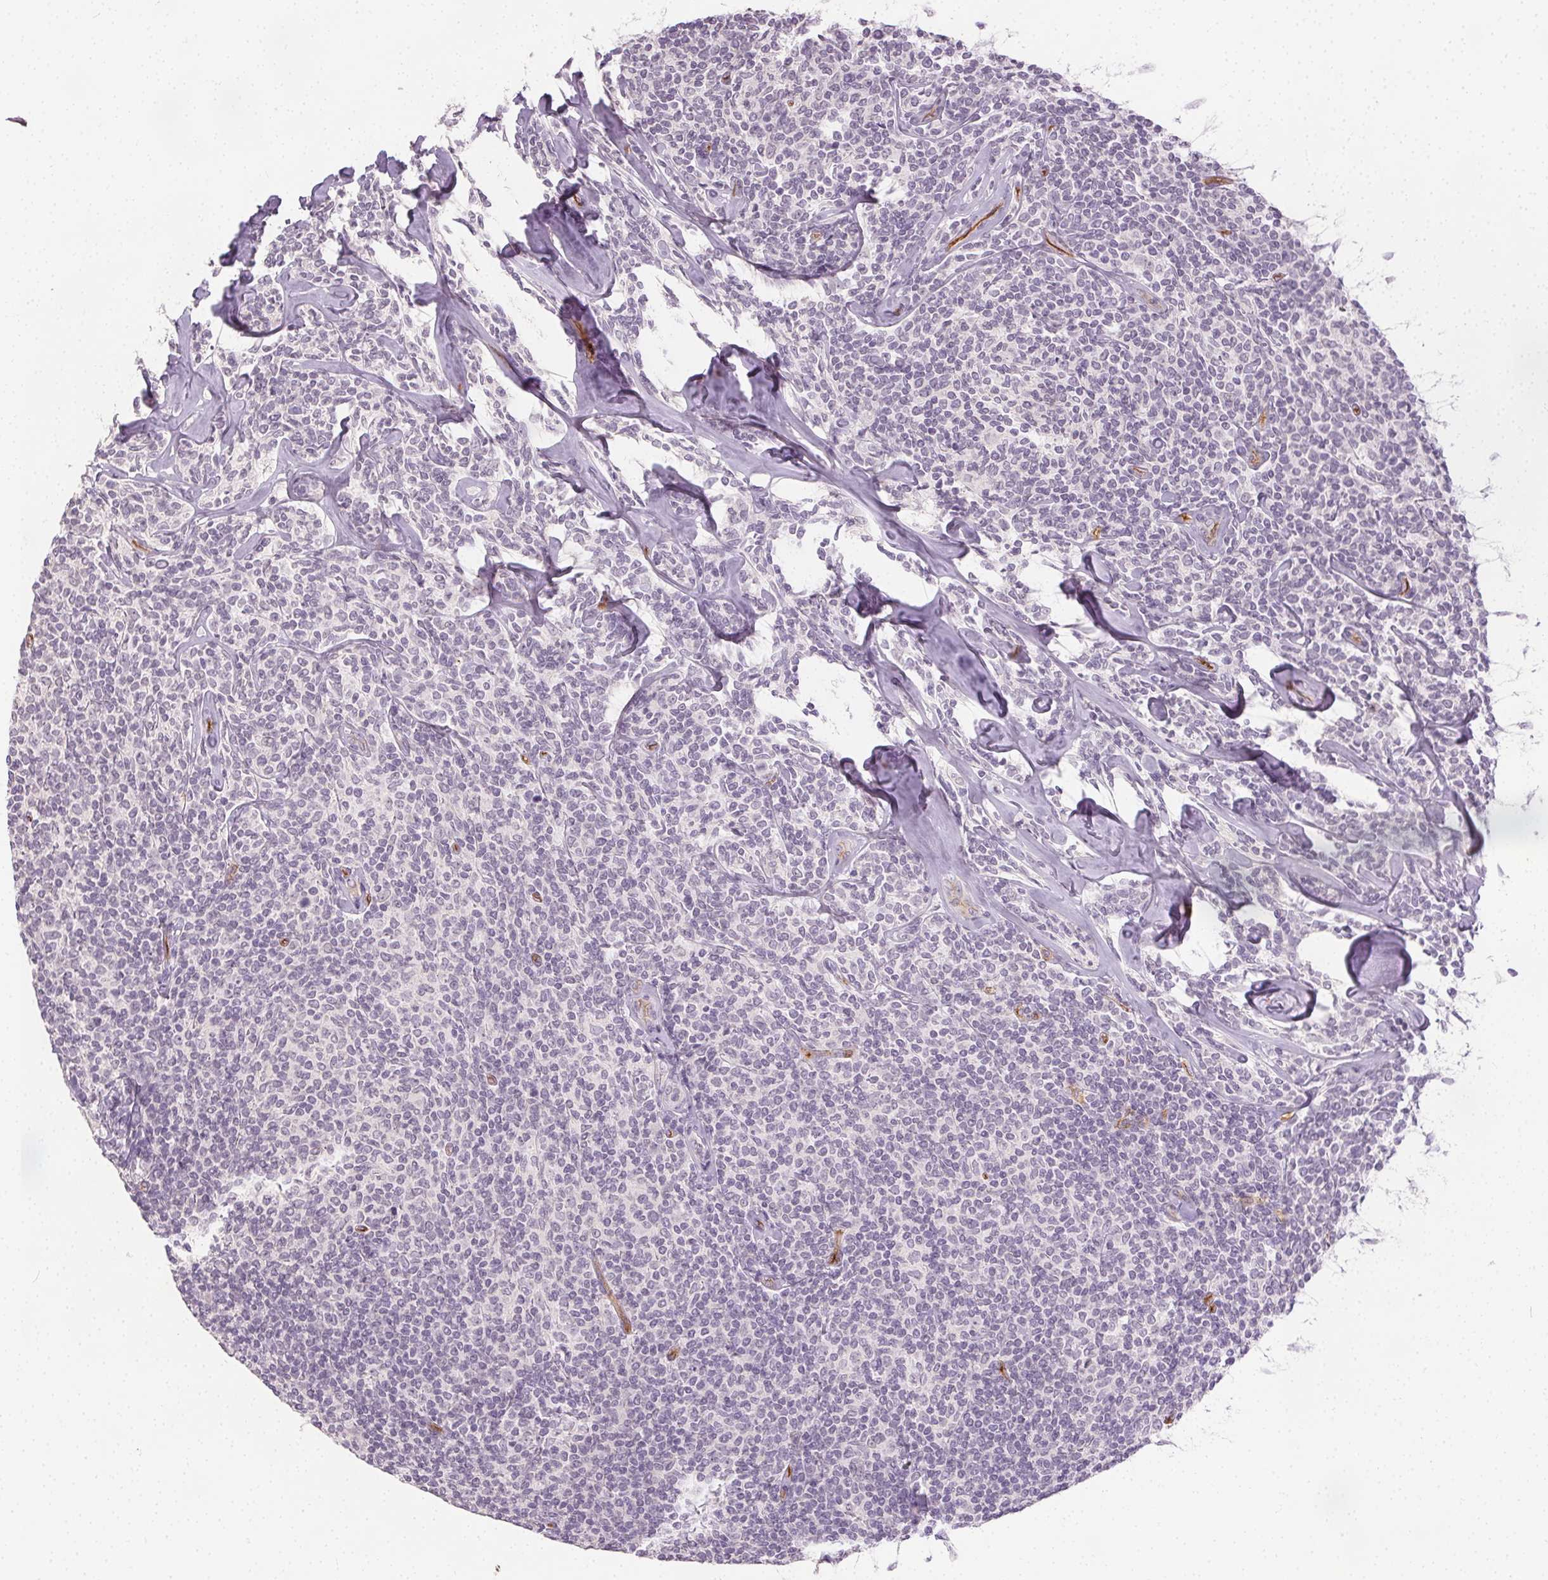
{"staining": {"intensity": "negative", "quantity": "none", "location": "none"}, "tissue": "lymphoma", "cell_type": "Tumor cells", "image_type": "cancer", "snomed": [{"axis": "morphology", "description": "Malignant lymphoma, non-Hodgkin's type, Low grade"}, {"axis": "topography", "description": "Lymph node"}], "caption": "A photomicrograph of malignant lymphoma, non-Hodgkin's type (low-grade) stained for a protein reveals no brown staining in tumor cells.", "gene": "PODXL", "patient": {"sex": "female", "age": 56}}